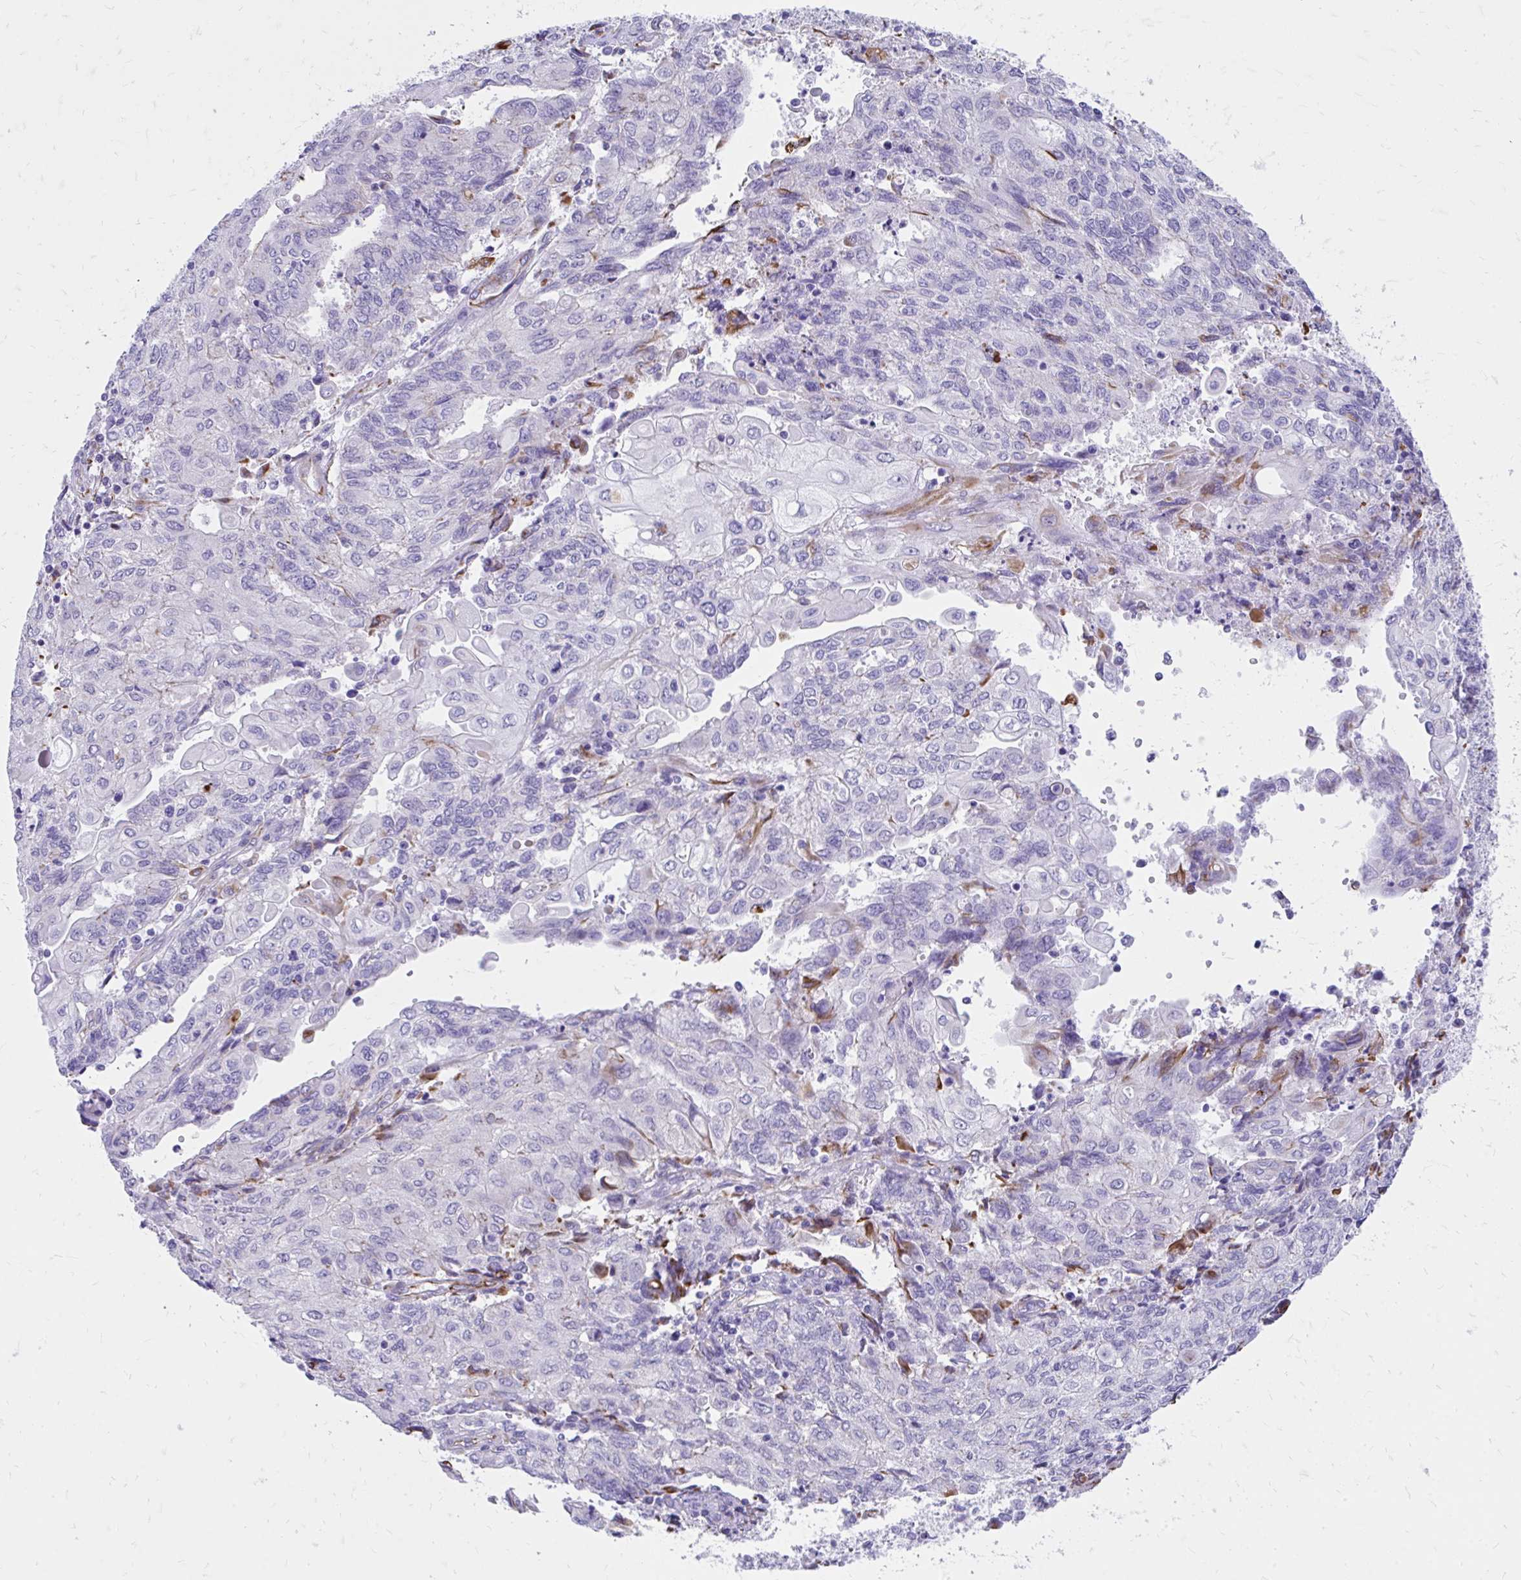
{"staining": {"intensity": "negative", "quantity": "none", "location": "none"}, "tissue": "endometrial cancer", "cell_type": "Tumor cells", "image_type": "cancer", "snomed": [{"axis": "morphology", "description": "Adenocarcinoma, NOS"}, {"axis": "topography", "description": "Endometrium"}], "caption": "Photomicrograph shows no significant protein expression in tumor cells of endometrial adenocarcinoma.", "gene": "ZNF699", "patient": {"sex": "female", "age": 54}}